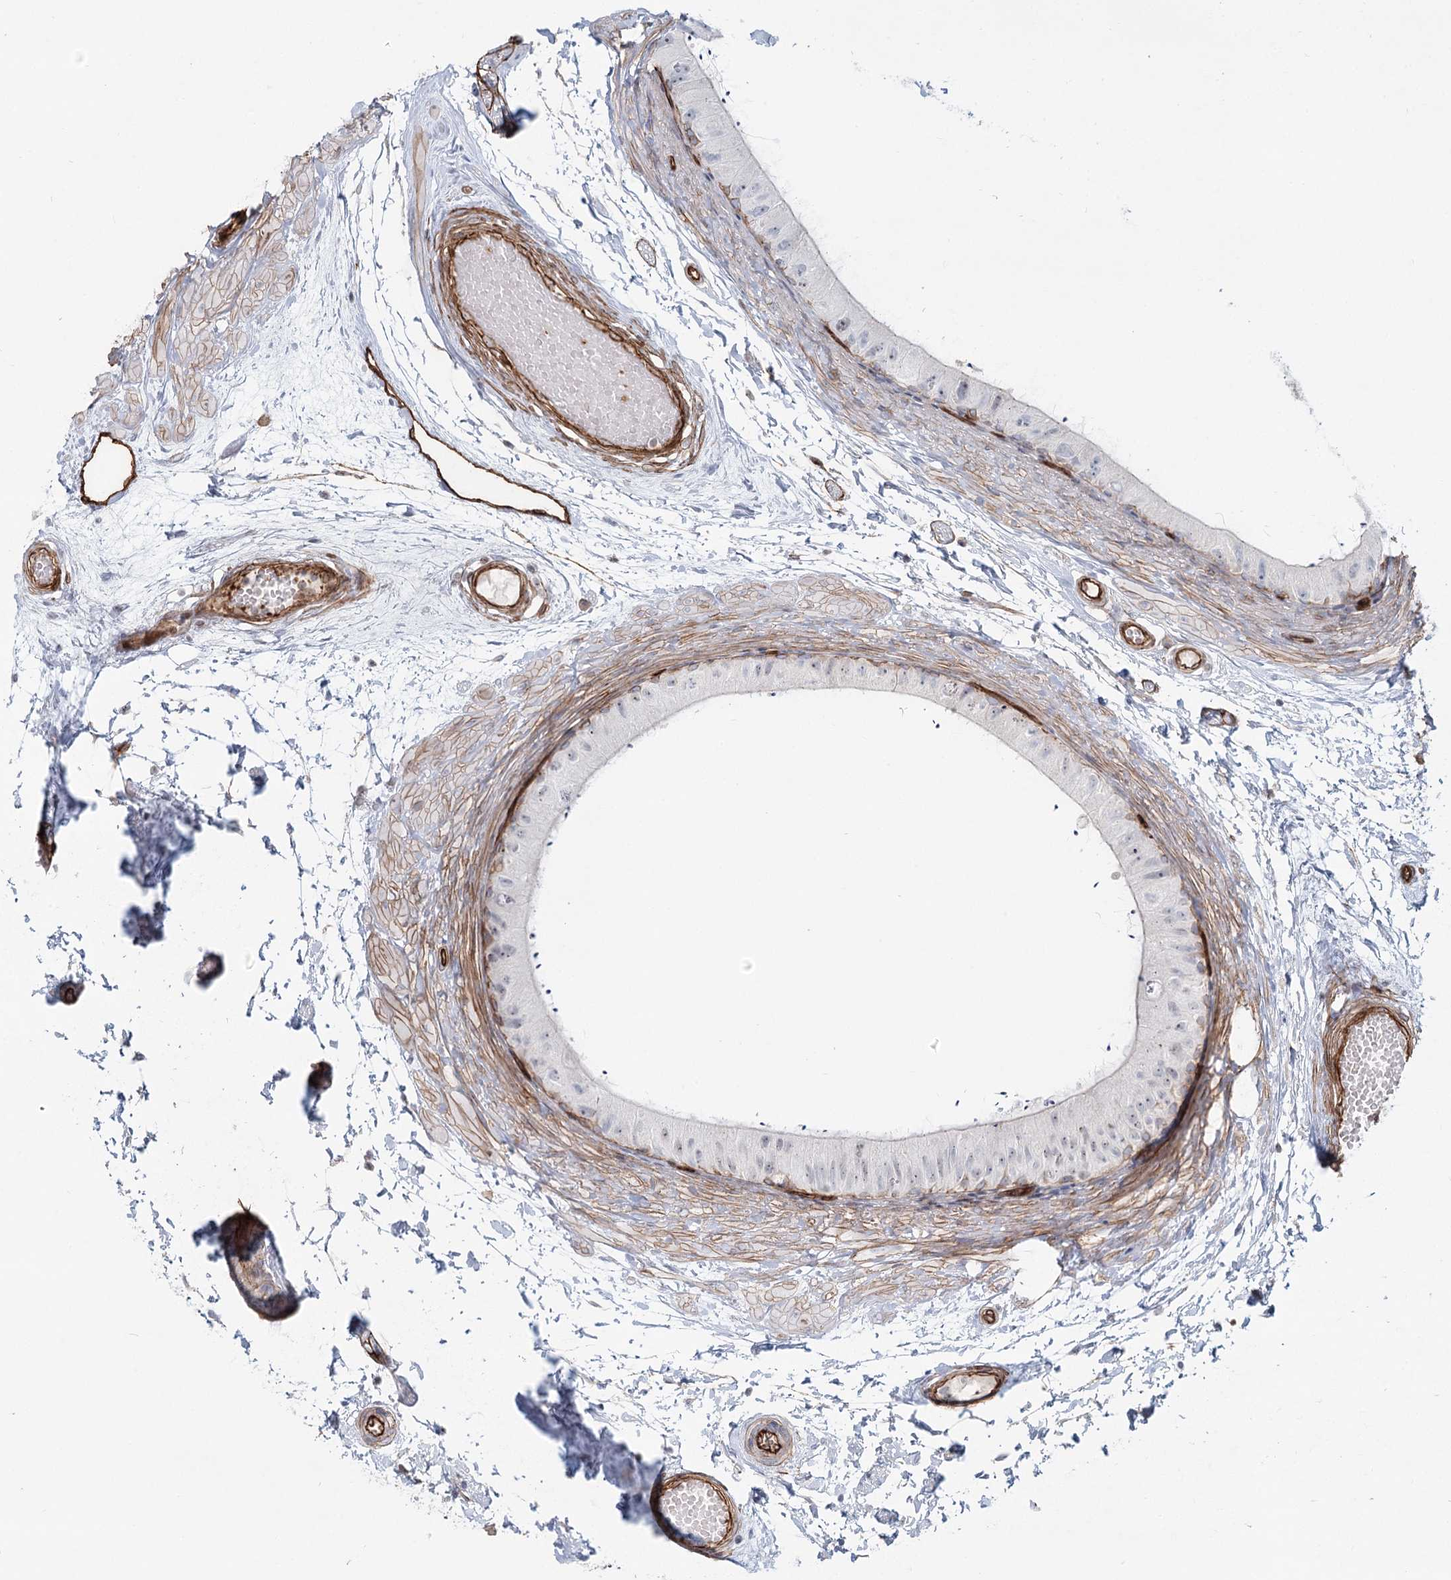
{"staining": {"intensity": "weak", "quantity": "<25%", "location": "cytoplasmic/membranous"}, "tissue": "epididymis", "cell_type": "Glandular cells", "image_type": "normal", "snomed": [{"axis": "morphology", "description": "Normal tissue, NOS"}, {"axis": "topography", "description": "Epididymis"}], "caption": "Unremarkable epididymis was stained to show a protein in brown. There is no significant expression in glandular cells. (Immunohistochemistry, brightfield microscopy, high magnification).", "gene": "ZFYVE28", "patient": {"sex": "male", "age": 50}}